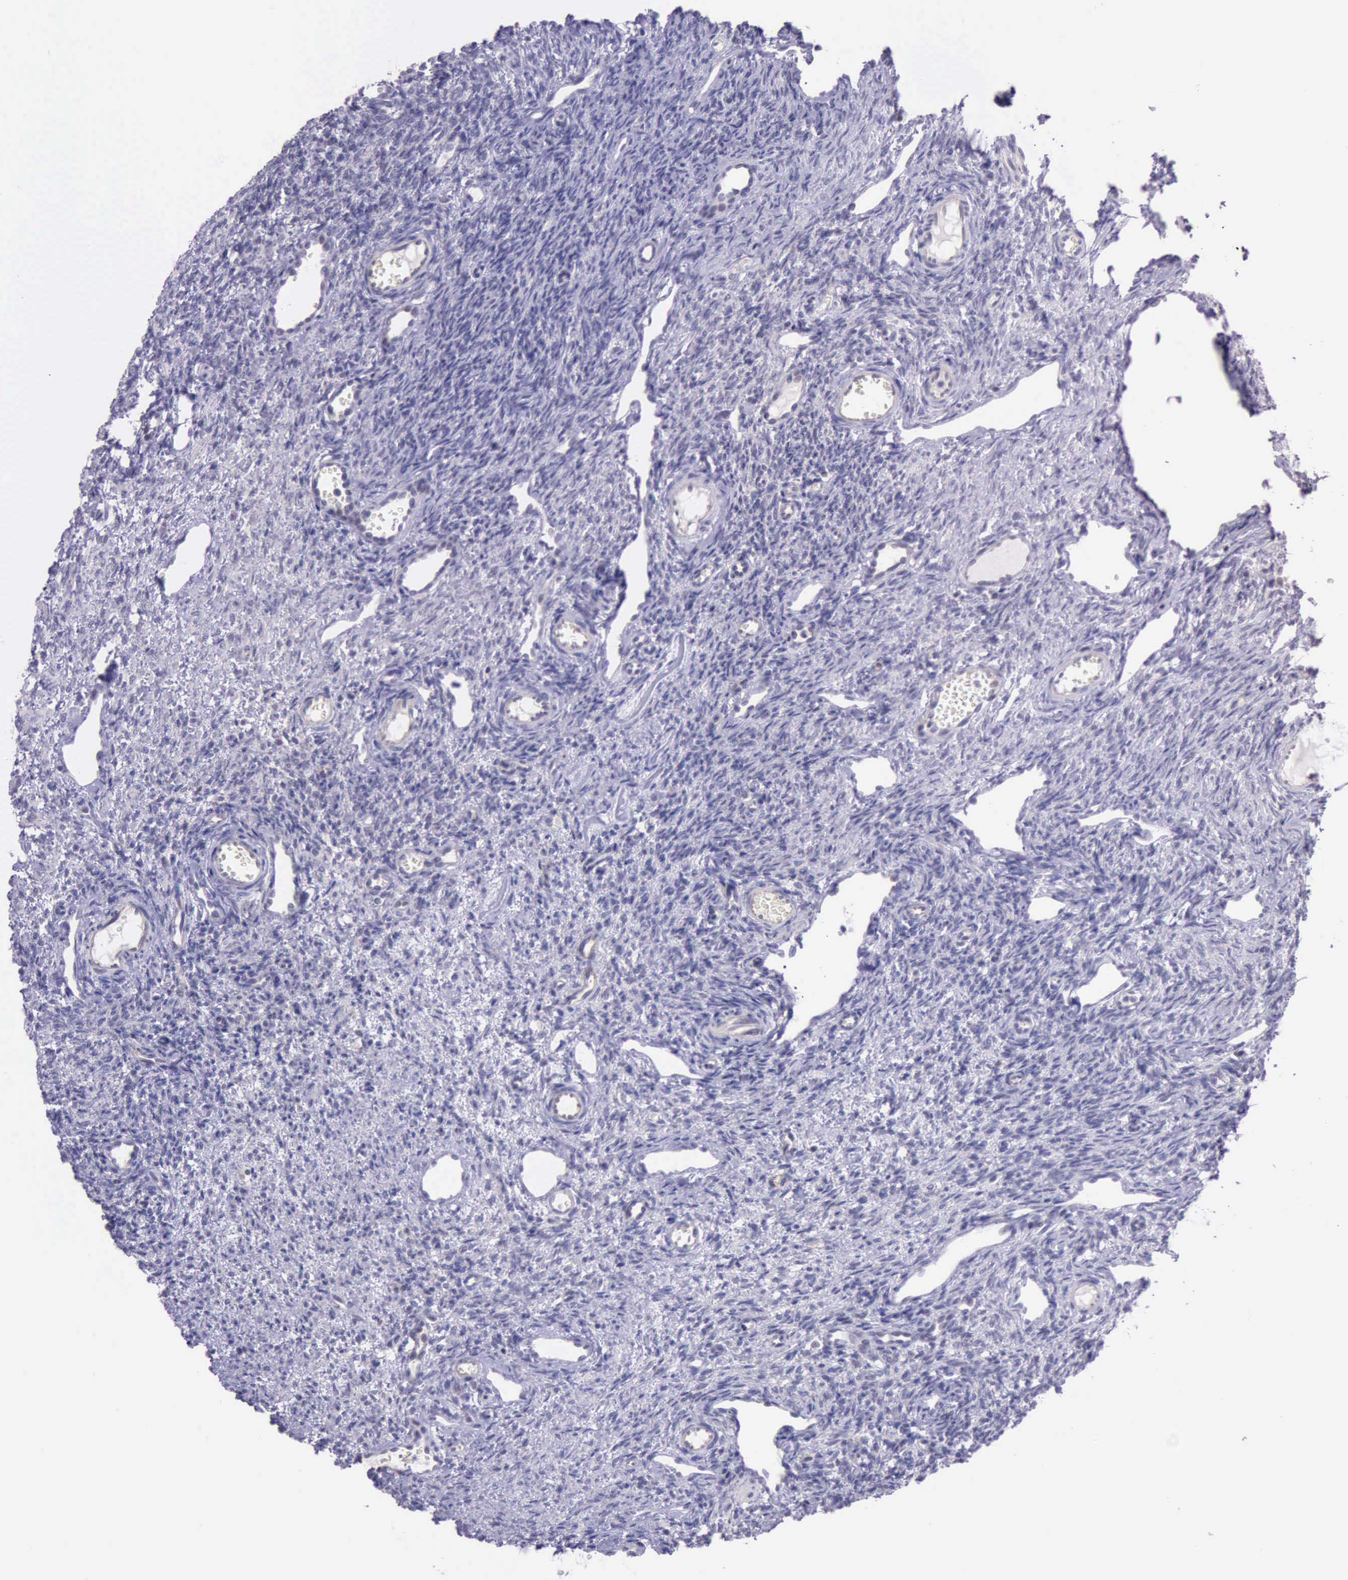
{"staining": {"intensity": "negative", "quantity": "none", "location": "none"}, "tissue": "ovary", "cell_type": "Follicle cells", "image_type": "normal", "snomed": [{"axis": "morphology", "description": "Normal tissue, NOS"}, {"axis": "topography", "description": "Ovary"}], "caption": "High power microscopy photomicrograph of an immunohistochemistry histopathology image of unremarkable ovary, revealing no significant positivity in follicle cells.", "gene": "PARP1", "patient": {"sex": "female", "age": 33}}